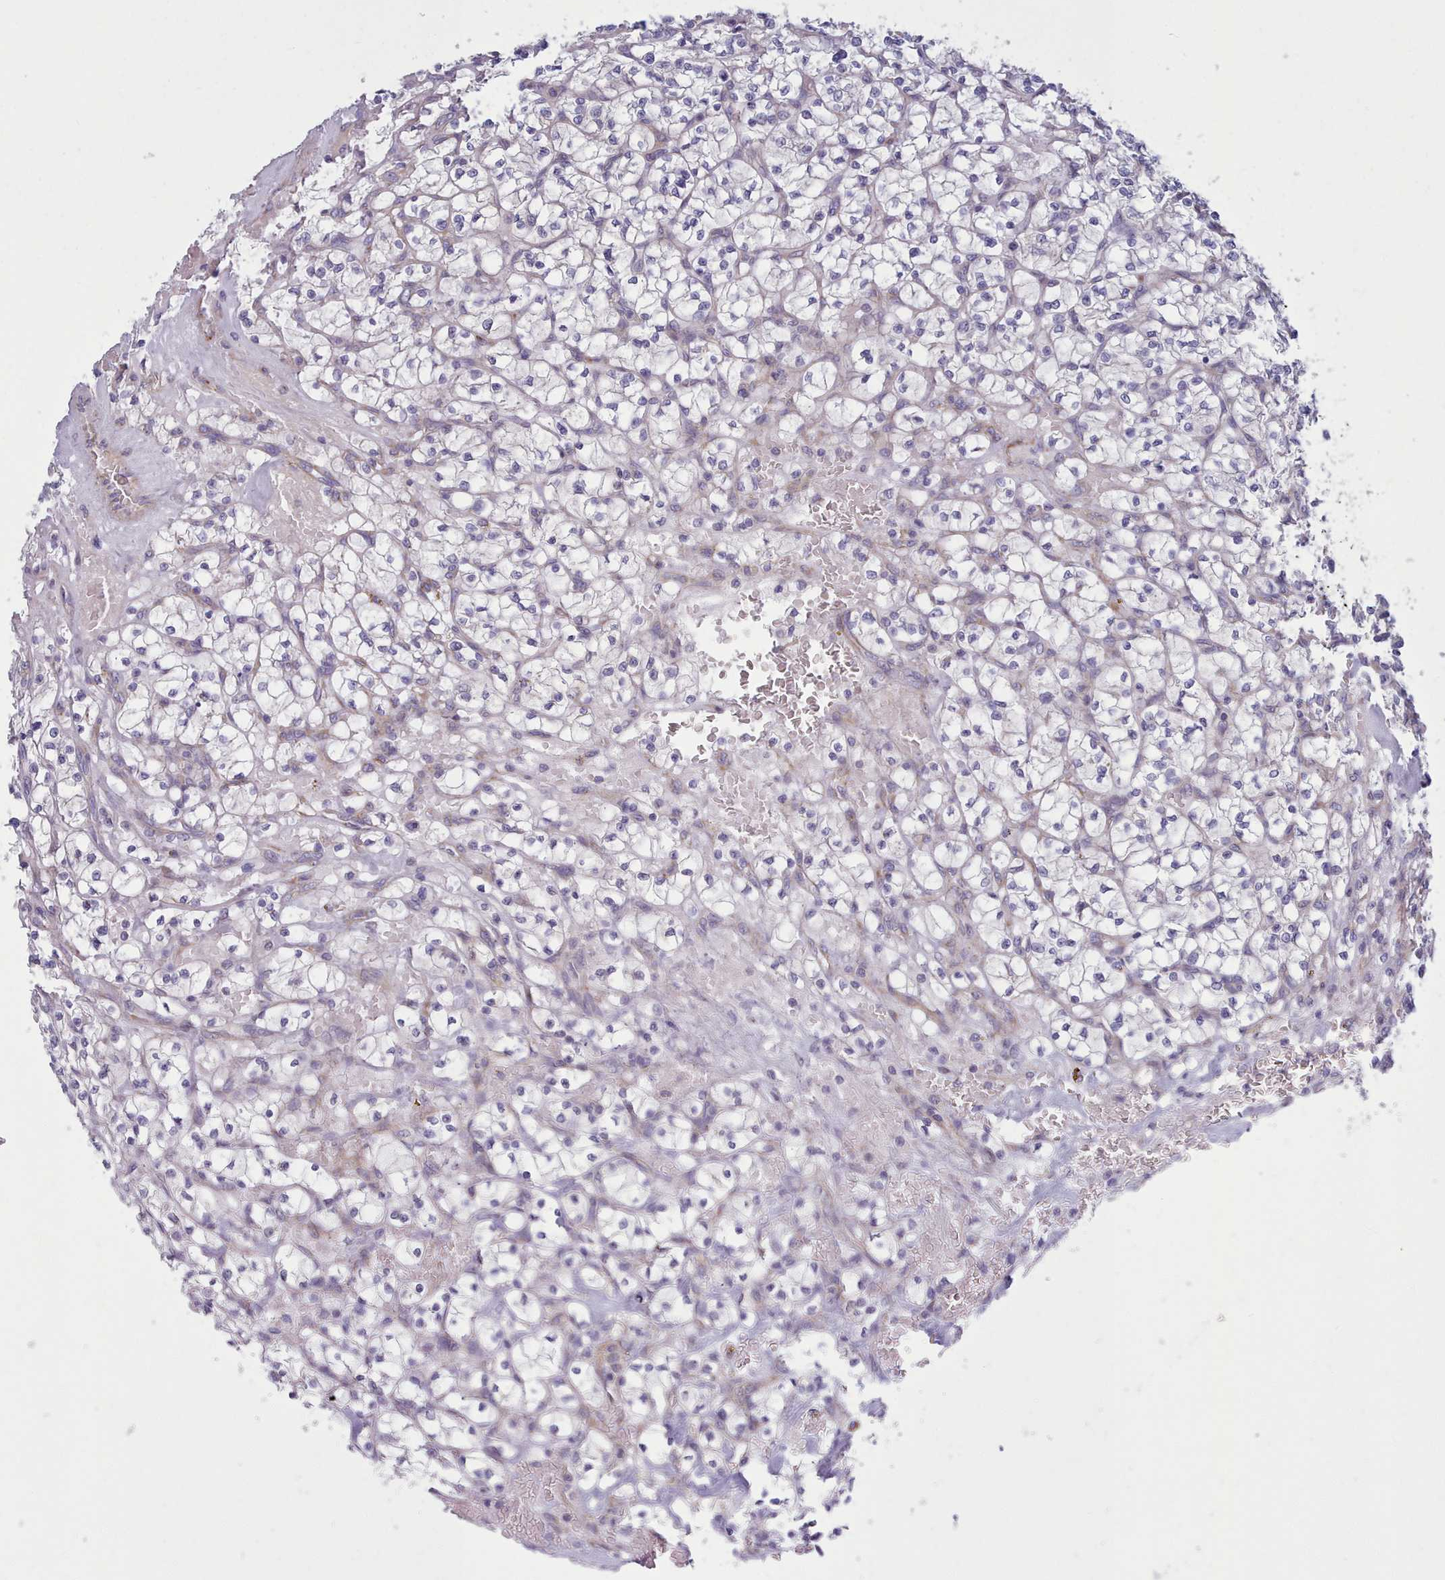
{"staining": {"intensity": "negative", "quantity": "none", "location": "none"}, "tissue": "renal cancer", "cell_type": "Tumor cells", "image_type": "cancer", "snomed": [{"axis": "morphology", "description": "Adenocarcinoma, NOS"}, {"axis": "topography", "description": "Kidney"}], "caption": "Human adenocarcinoma (renal) stained for a protein using immunohistochemistry (IHC) displays no staining in tumor cells.", "gene": "MRPL21", "patient": {"sex": "female", "age": 64}}